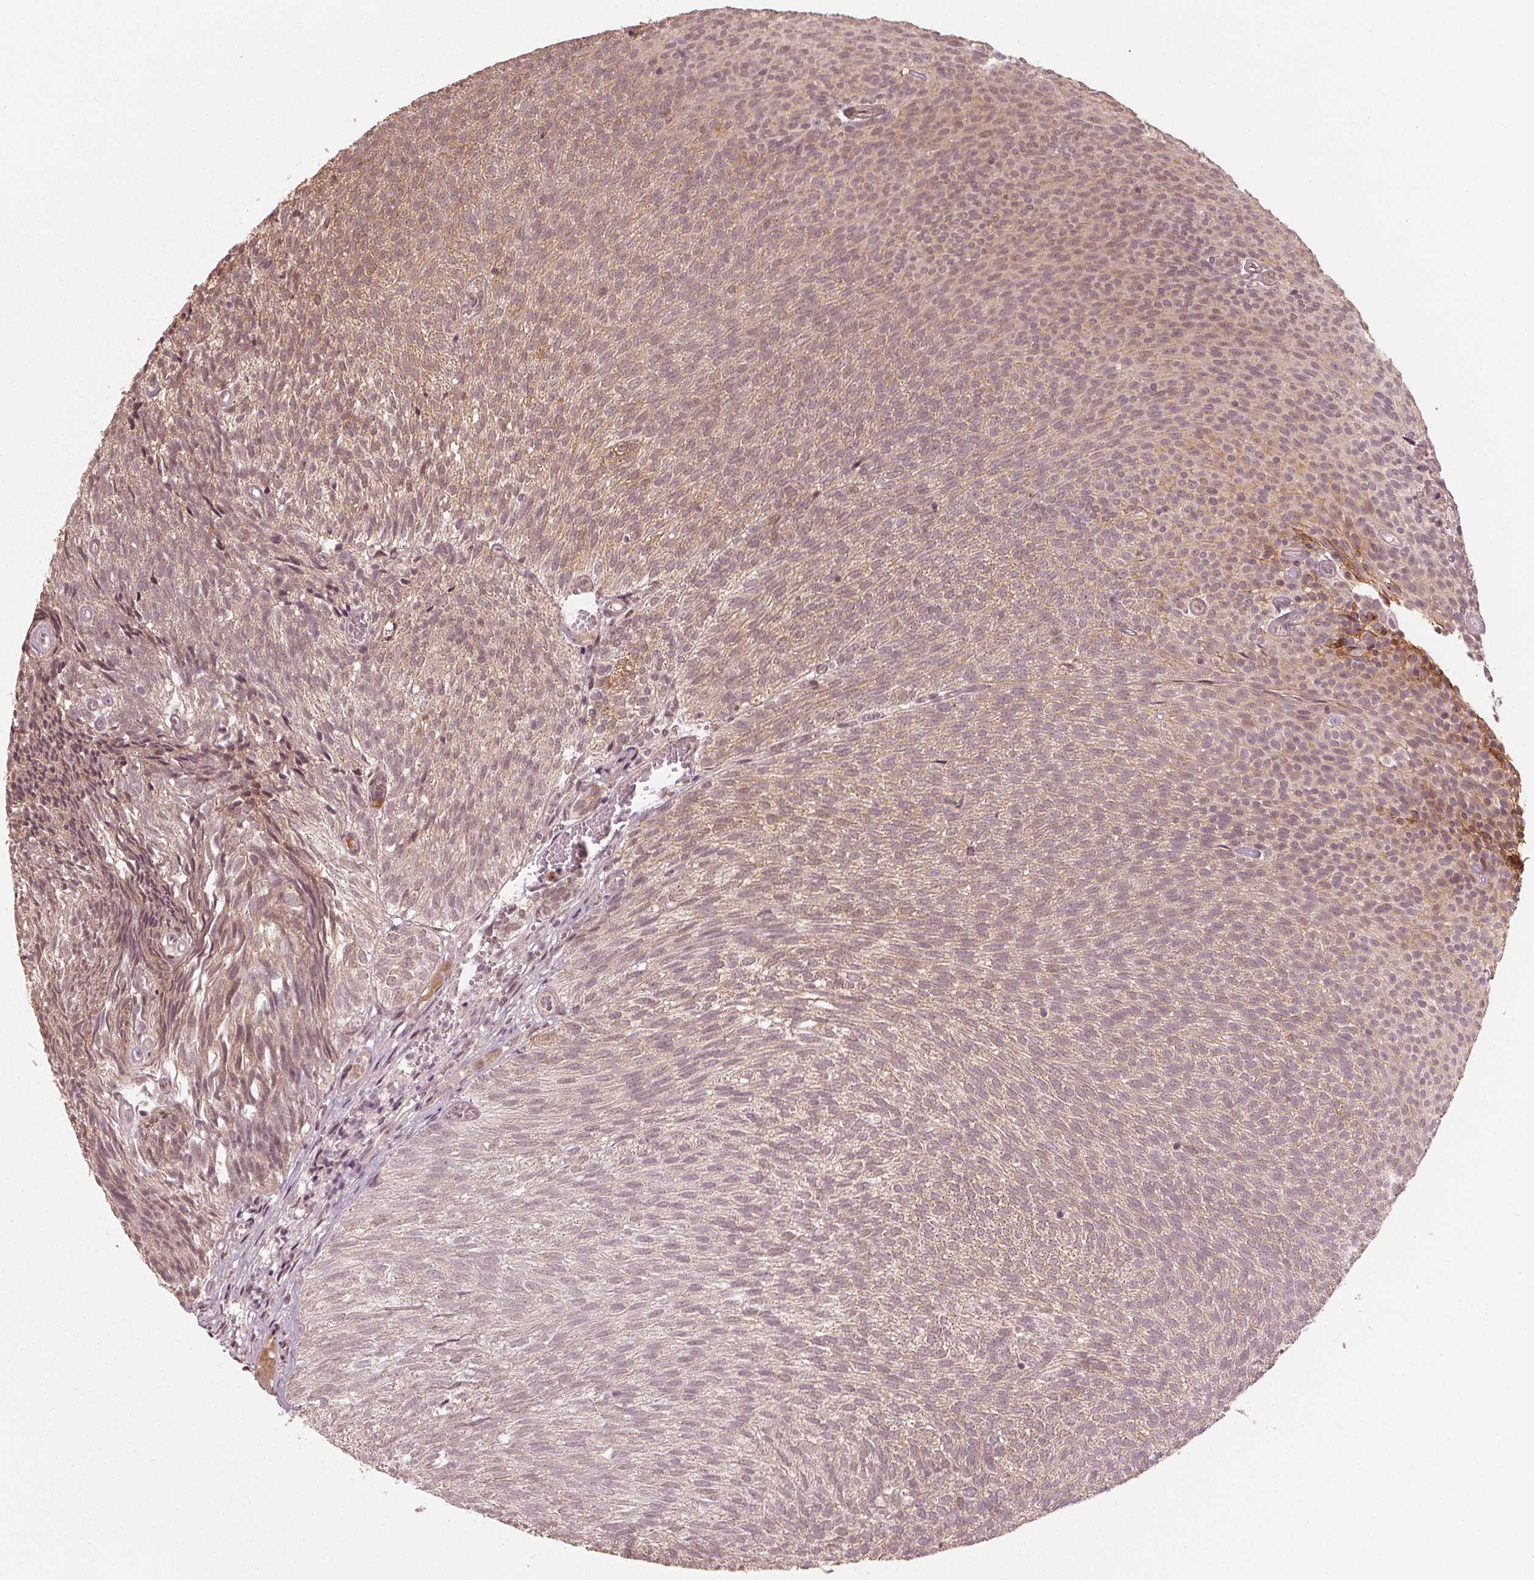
{"staining": {"intensity": "moderate", "quantity": "<25%", "location": "cytoplasmic/membranous"}, "tissue": "urothelial cancer", "cell_type": "Tumor cells", "image_type": "cancer", "snomed": [{"axis": "morphology", "description": "Urothelial carcinoma, Low grade"}, {"axis": "topography", "description": "Urinary bladder"}], "caption": "Urothelial cancer was stained to show a protein in brown. There is low levels of moderate cytoplasmic/membranous expression in approximately <25% of tumor cells.", "gene": "CLBA1", "patient": {"sex": "male", "age": 77}}